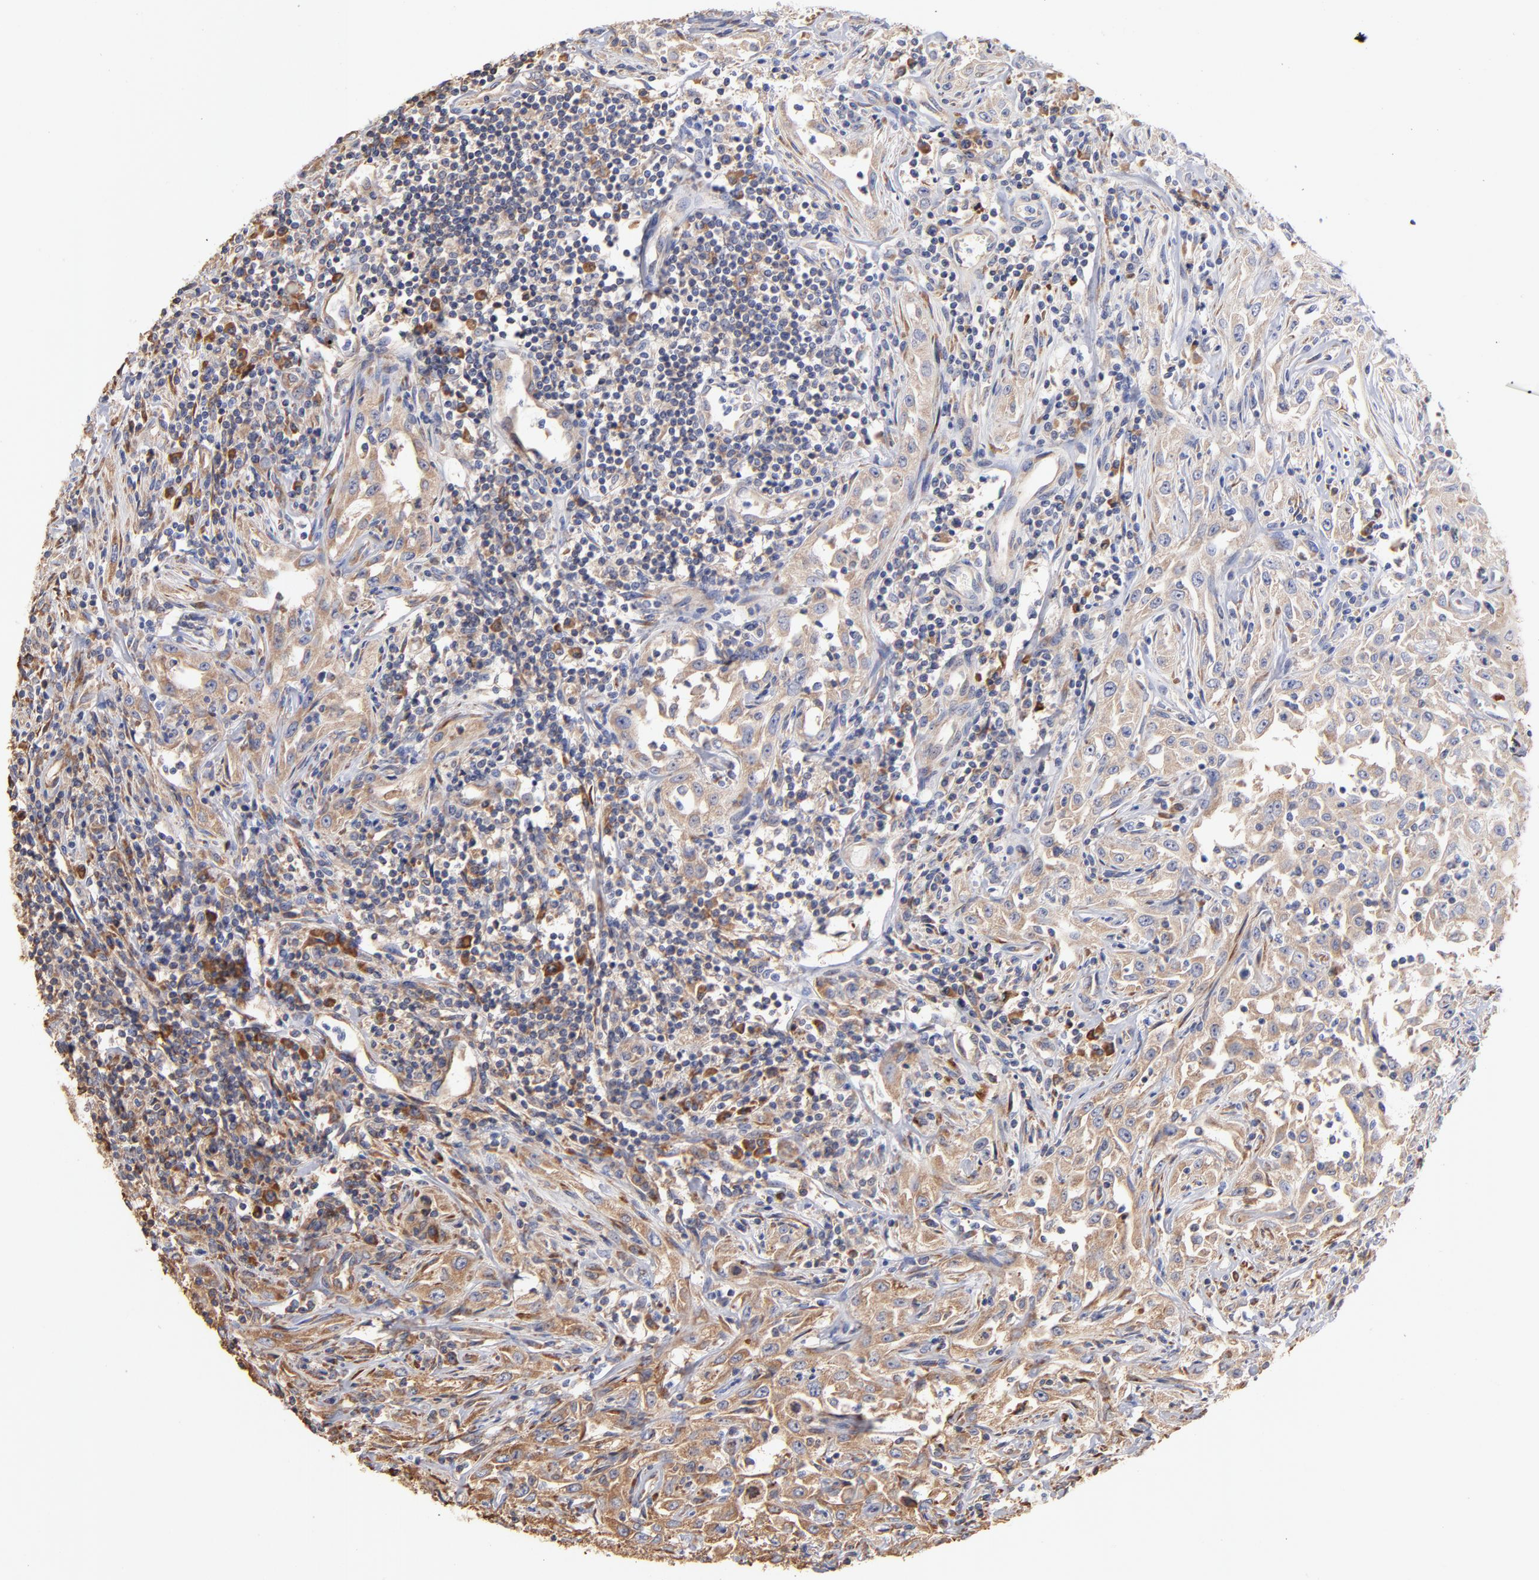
{"staining": {"intensity": "weak", "quantity": ">75%", "location": "cytoplasmic/membranous"}, "tissue": "head and neck cancer", "cell_type": "Tumor cells", "image_type": "cancer", "snomed": [{"axis": "morphology", "description": "Squamous cell carcinoma, NOS"}, {"axis": "topography", "description": "Oral tissue"}, {"axis": "topography", "description": "Head-Neck"}], "caption": "Human head and neck cancer (squamous cell carcinoma) stained with a protein marker exhibits weak staining in tumor cells.", "gene": "RPL9", "patient": {"sex": "female", "age": 76}}